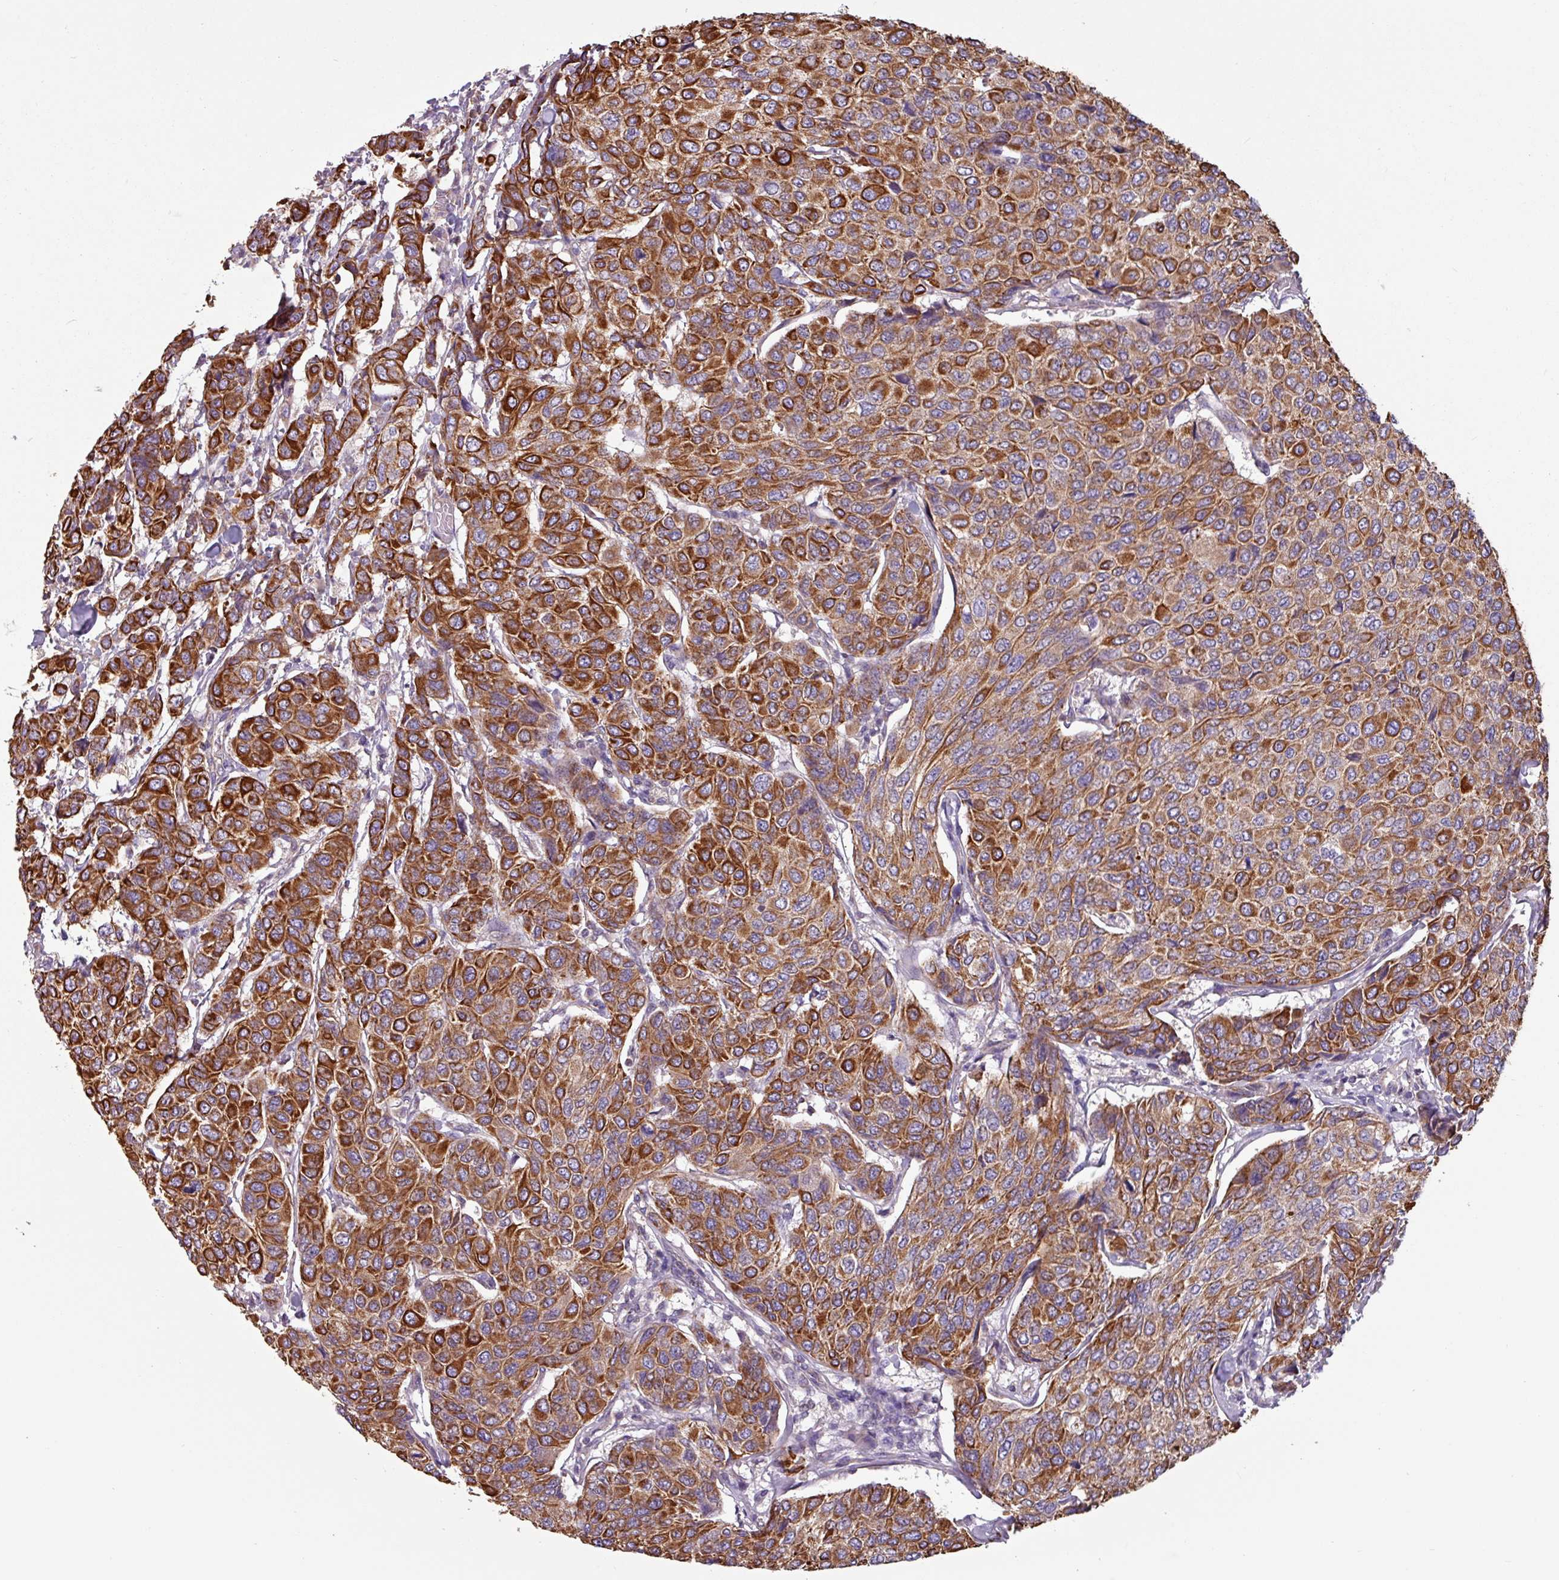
{"staining": {"intensity": "strong", "quantity": ">75%", "location": "cytoplasmic/membranous"}, "tissue": "breast cancer", "cell_type": "Tumor cells", "image_type": "cancer", "snomed": [{"axis": "morphology", "description": "Duct carcinoma"}, {"axis": "topography", "description": "Breast"}], "caption": "DAB (3,3'-diaminobenzidine) immunohistochemical staining of breast cancer exhibits strong cytoplasmic/membranous protein staining in about >75% of tumor cells.", "gene": "CAMK1", "patient": {"sex": "female", "age": 55}}